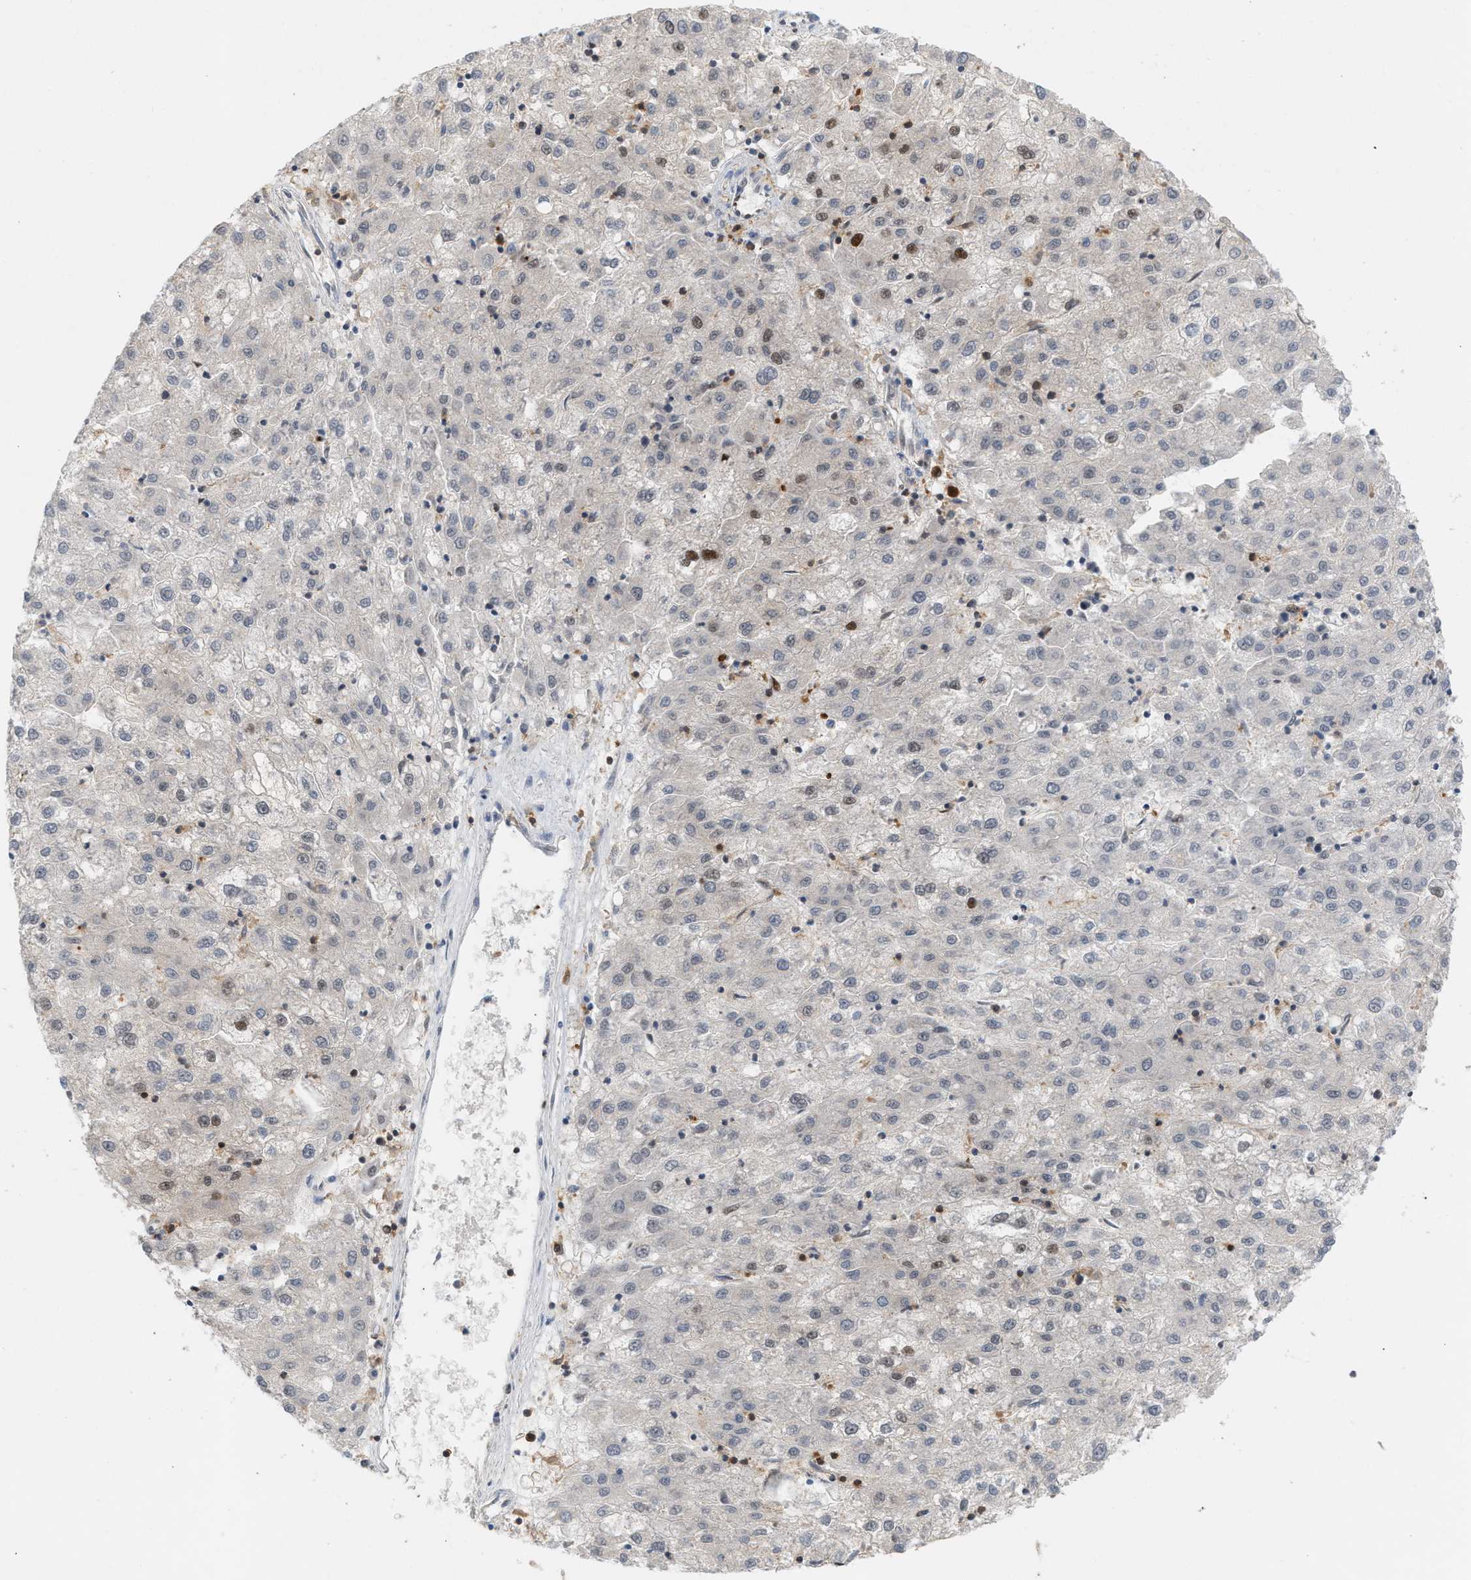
{"staining": {"intensity": "moderate", "quantity": "<25%", "location": "nuclear"}, "tissue": "liver cancer", "cell_type": "Tumor cells", "image_type": "cancer", "snomed": [{"axis": "morphology", "description": "Carcinoma, Hepatocellular, NOS"}, {"axis": "topography", "description": "Liver"}], "caption": "Immunohistochemistry staining of liver cancer (hepatocellular carcinoma), which displays low levels of moderate nuclear staining in approximately <25% of tumor cells indicating moderate nuclear protein staining. The staining was performed using DAB (brown) for protein detection and nuclei were counterstained in hematoxylin (blue).", "gene": "RNASEK-C17orf49", "patient": {"sex": "male", "age": 72}}